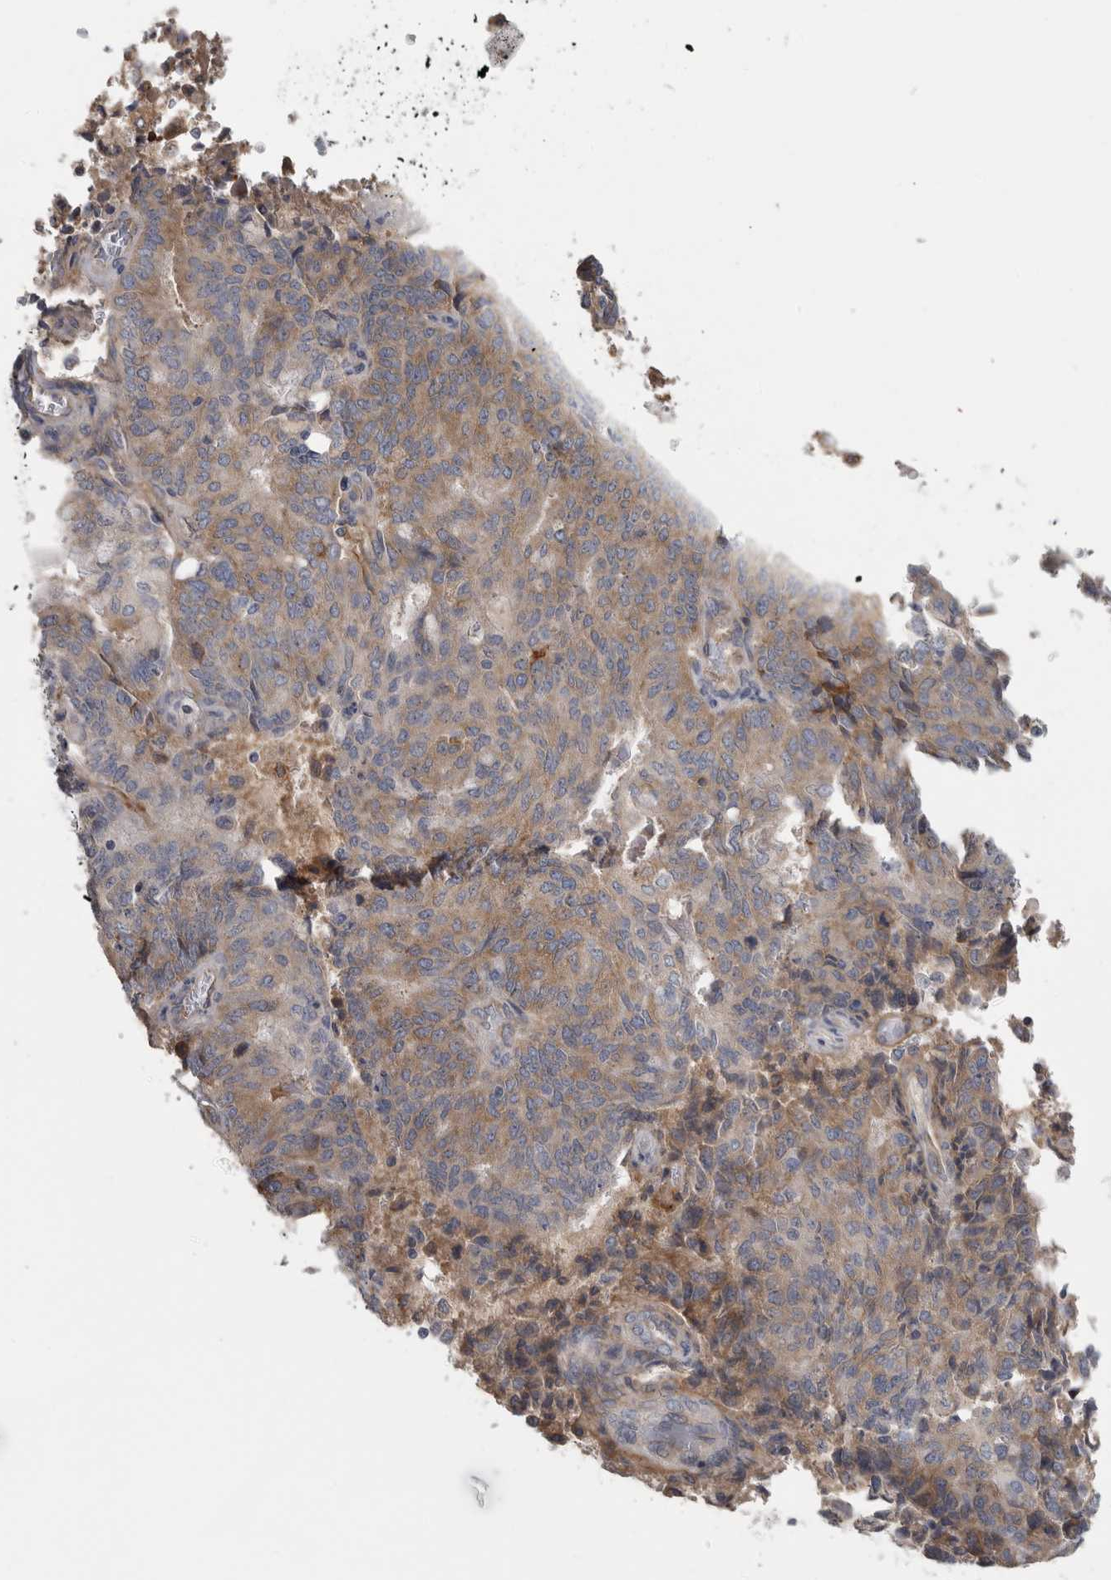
{"staining": {"intensity": "weak", "quantity": ">75%", "location": "cytoplasmic/membranous"}, "tissue": "endometrial cancer", "cell_type": "Tumor cells", "image_type": "cancer", "snomed": [{"axis": "morphology", "description": "Adenocarcinoma, NOS"}, {"axis": "topography", "description": "Endometrium"}], "caption": "The histopathology image reveals immunohistochemical staining of adenocarcinoma (endometrial). There is weak cytoplasmic/membranous expression is seen in about >75% of tumor cells.", "gene": "ATXN2", "patient": {"sex": "female", "age": 80}}